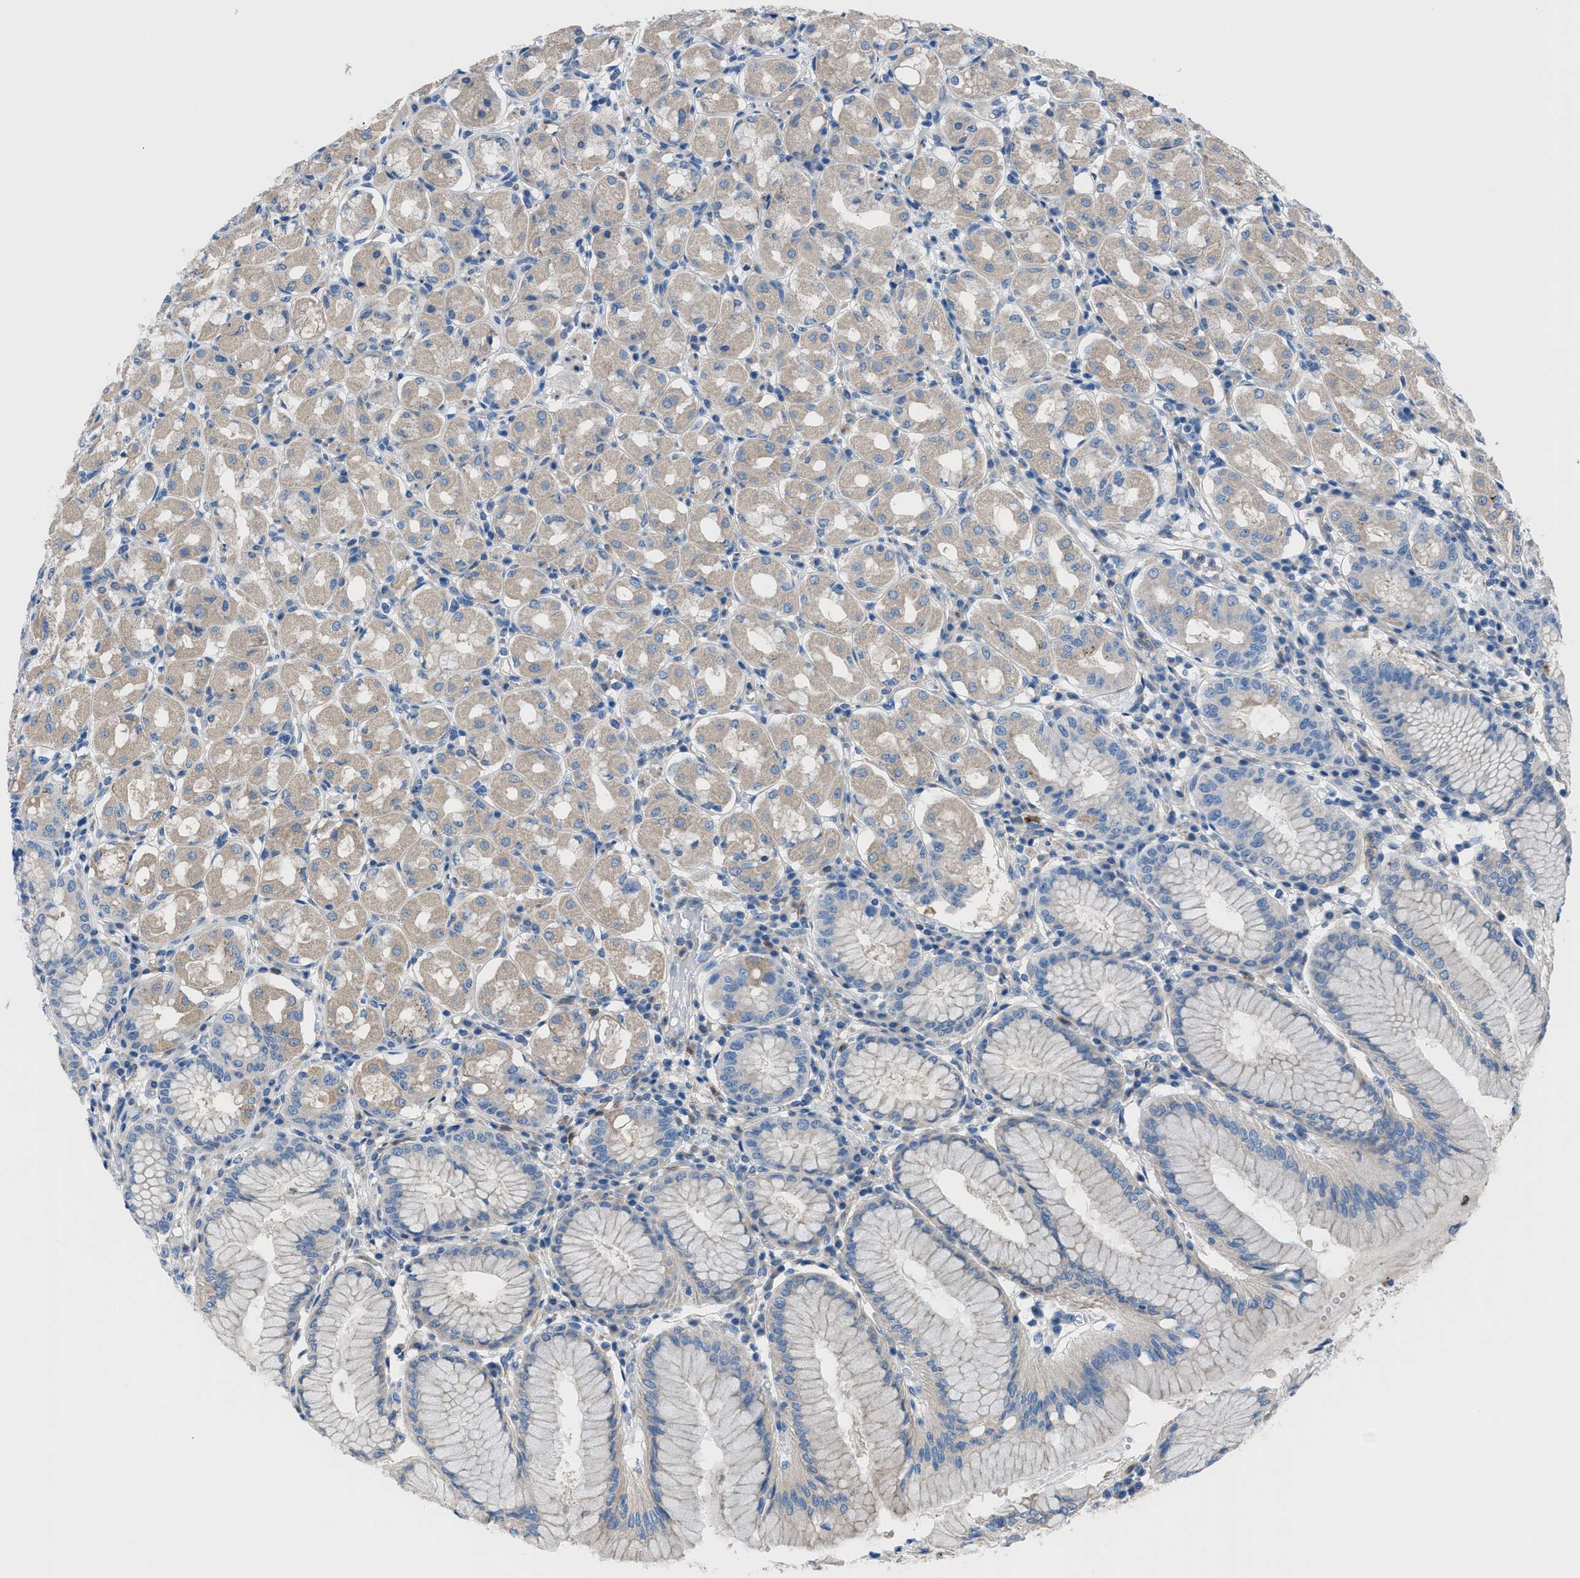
{"staining": {"intensity": "weak", "quantity": "25%-75%", "location": "cytoplasmic/membranous"}, "tissue": "stomach", "cell_type": "Glandular cells", "image_type": "normal", "snomed": [{"axis": "morphology", "description": "Normal tissue, NOS"}, {"axis": "topography", "description": "Stomach"}, {"axis": "topography", "description": "Stomach, lower"}], "caption": "A high-resolution histopathology image shows IHC staining of benign stomach, which reveals weak cytoplasmic/membranous positivity in approximately 25%-75% of glandular cells.", "gene": "ITPR1", "patient": {"sex": "female", "age": 56}}